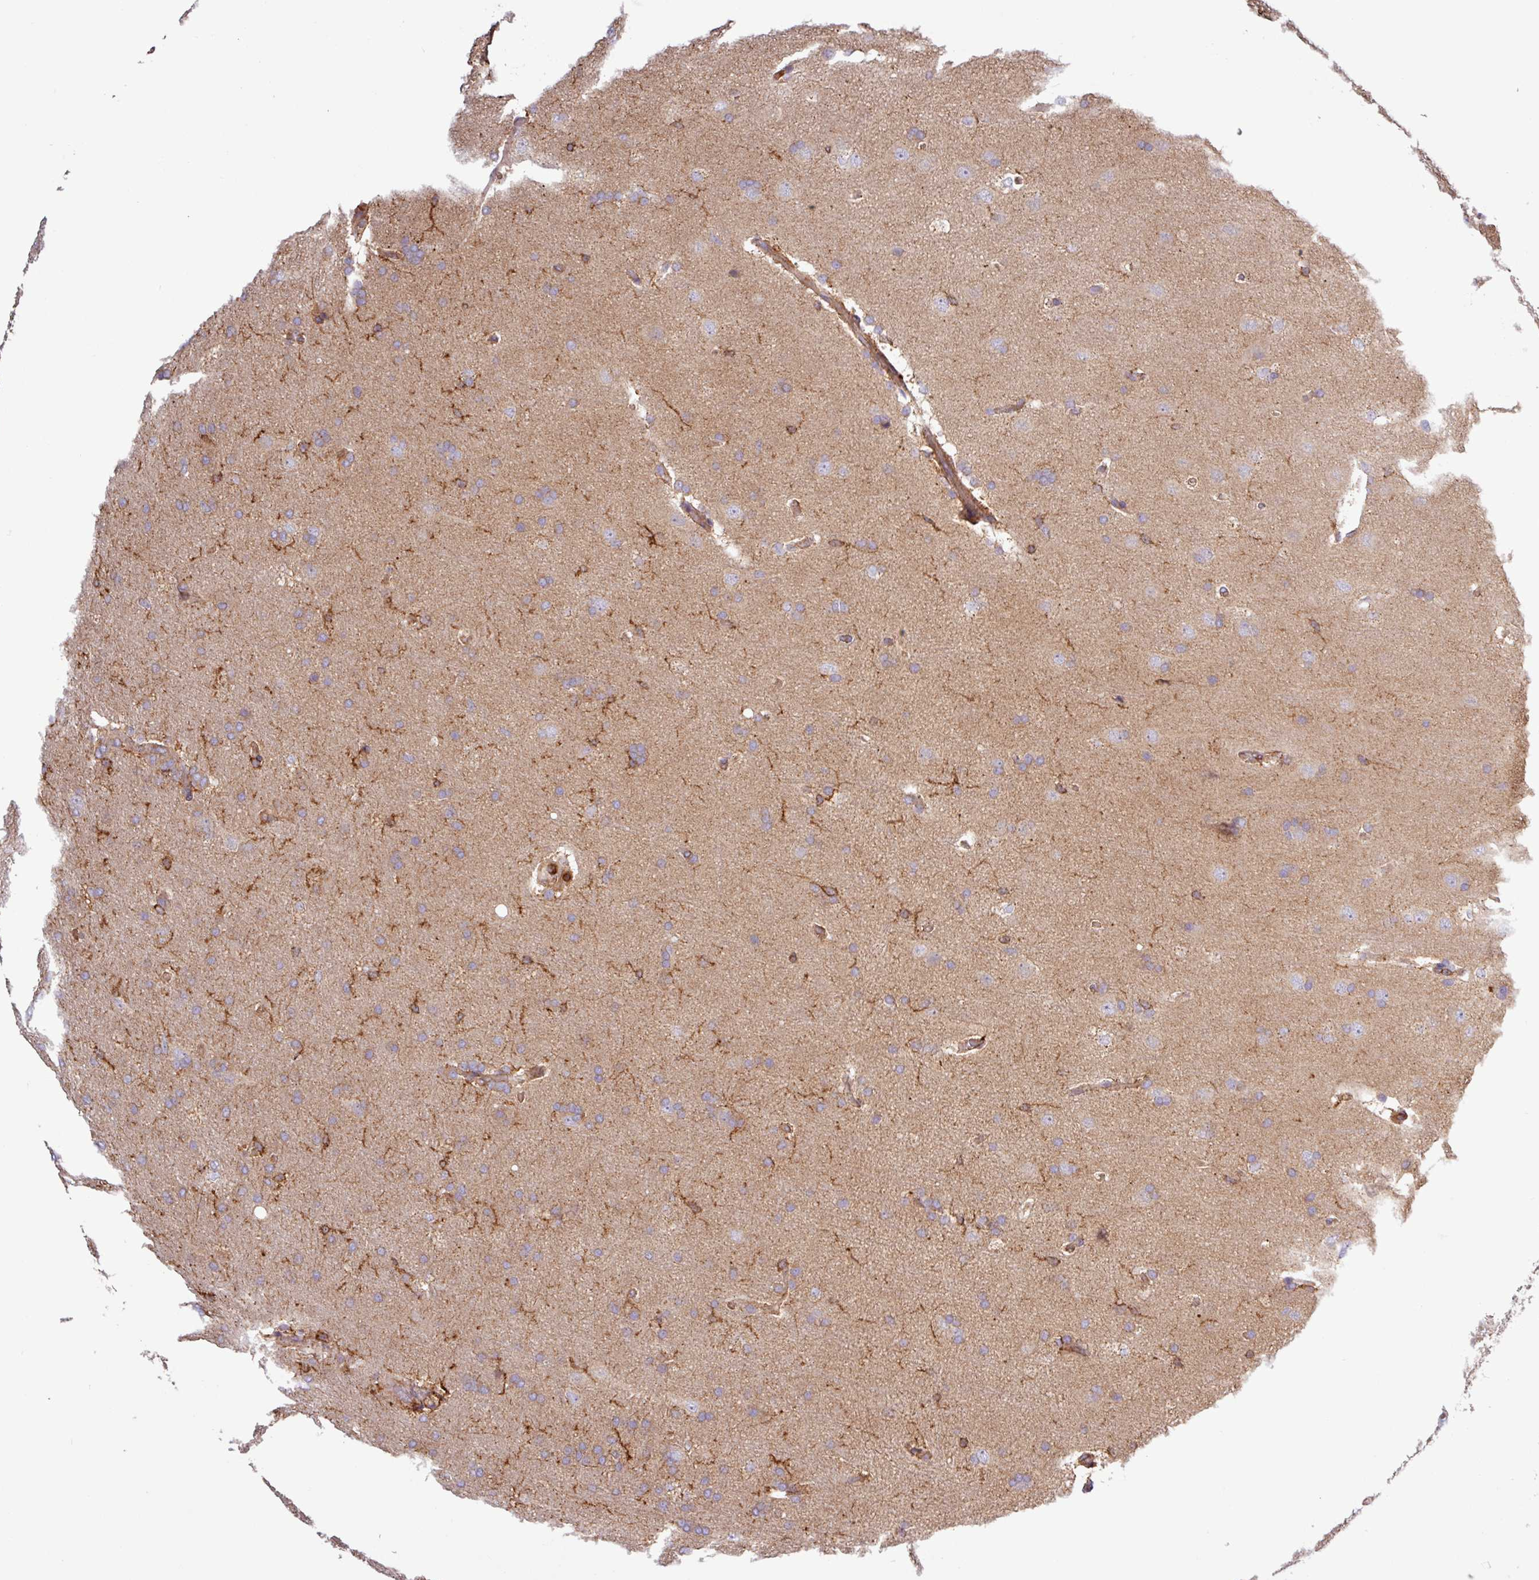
{"staining": {"intensity": "weak", "quantity": "25%-75%", "location": "cytoplasmic/membranous"}, "tissue": "glioma", "cell_type": "Tumor cells", "image_type": "cancer", "snomed": [{"axis": "morphology", "description": "Glioma, malignant, High grade"}, {"axis": "topography", "description": "Brain"}], "caption": "Immunohistochemical staining of glioma displays weak cytoplasmic/membranous protein expression in approximately 25%-75% of tumor cells. Immunohistochemistry (ihc) stains the protein of interest in brown and the nuclei are stained blue.", "gene": "ACTR3", "patient": {"sex": "male", "age": 56}}